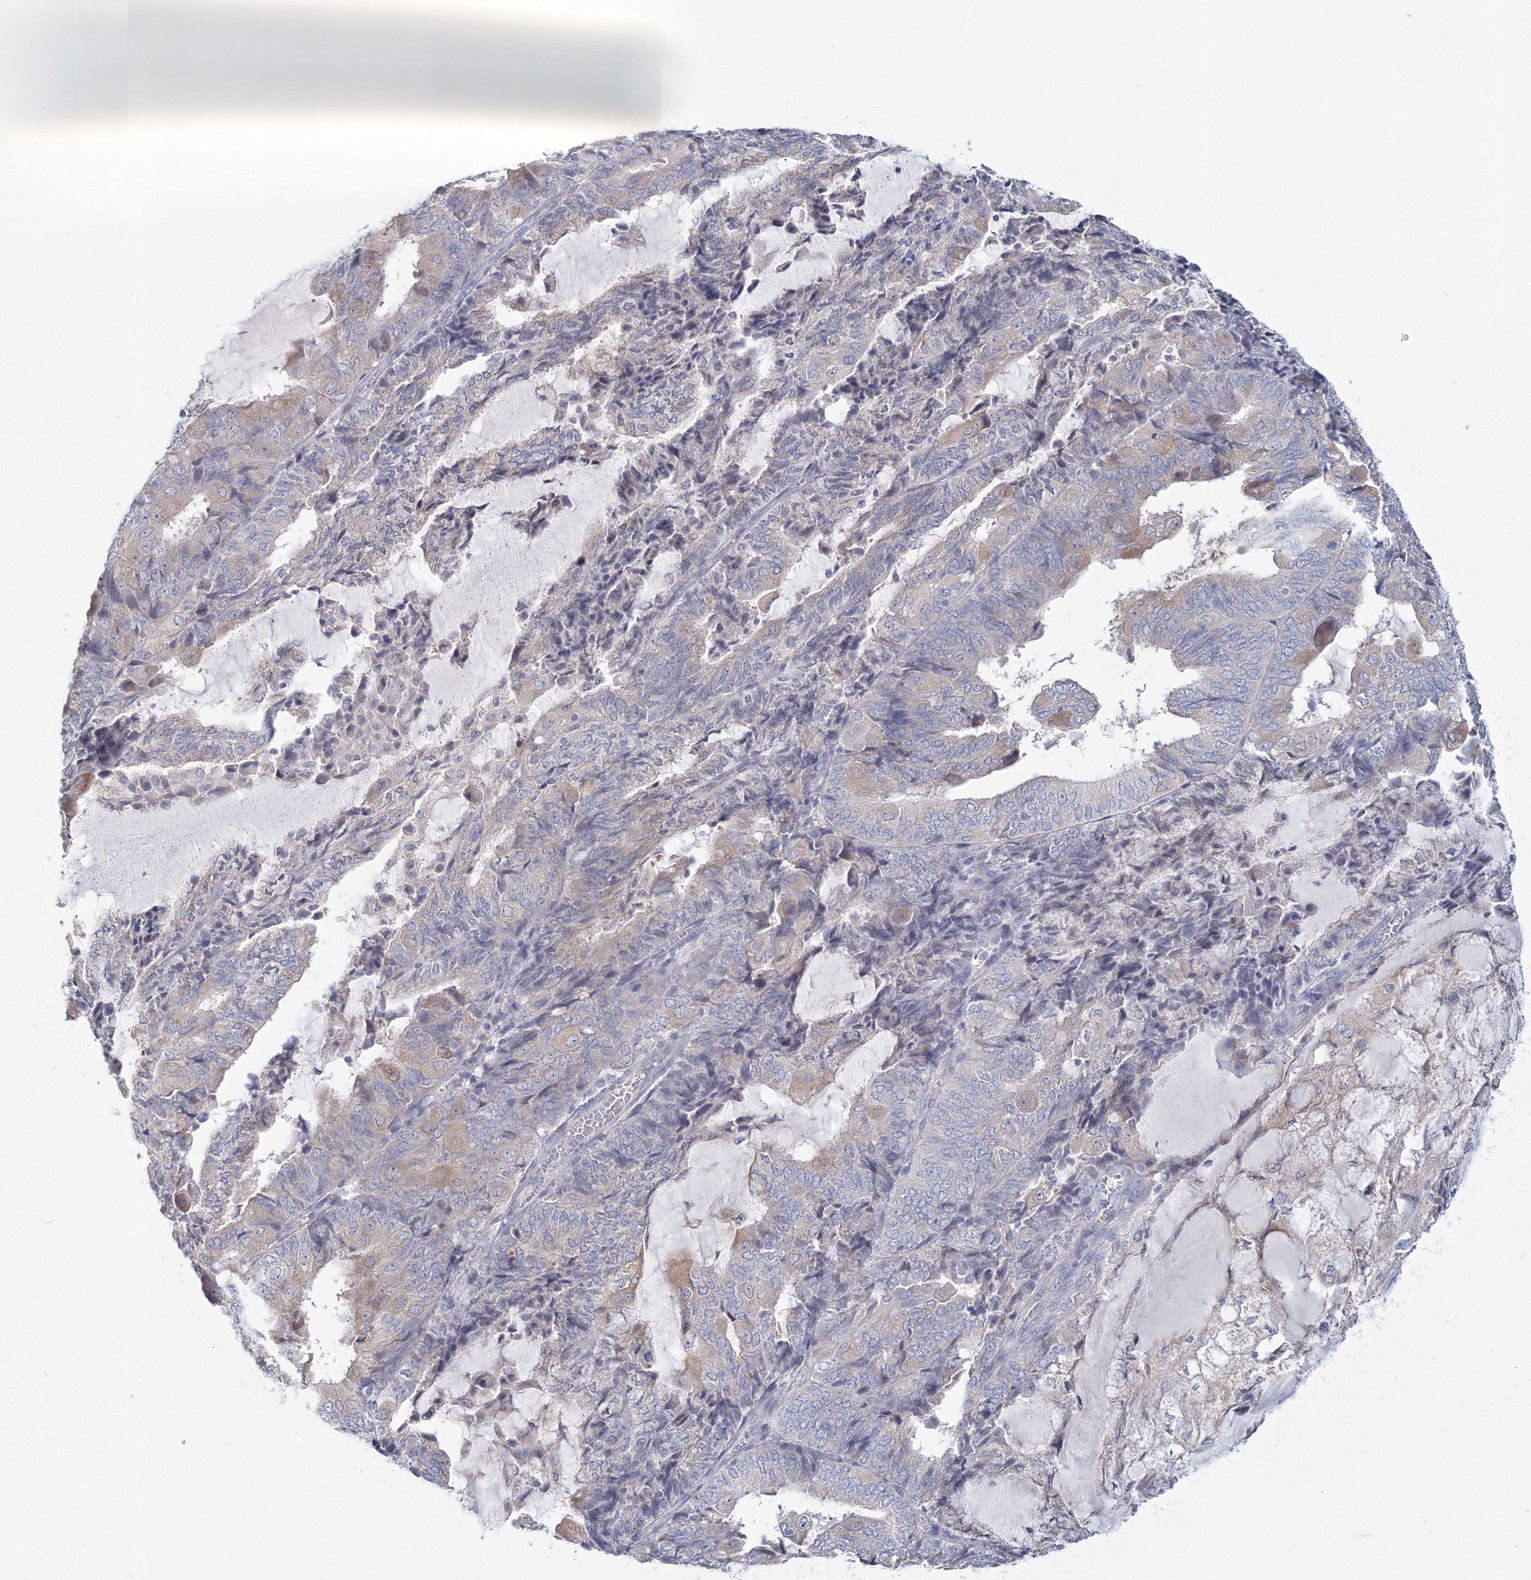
{"staining": {"intensity": "negative", "quantity": "none", "location": "none"}, "tissue": "endometrial cancer", "cell_type": "Tumor cells", "image_type": "cancer", "snomed": [{"axis": "morphology", "description": "Adenocarcinoma, NOS"}, {"axis": "topography", "description": "Endometrium"}], "caption": "Endometrial adenocarcinoma stained for a protein using immunohistochemistry (IHC) reveals no positivity tumor cells.", "gene": "TACC2", "patient": {"sex": "female", "age": 81}}